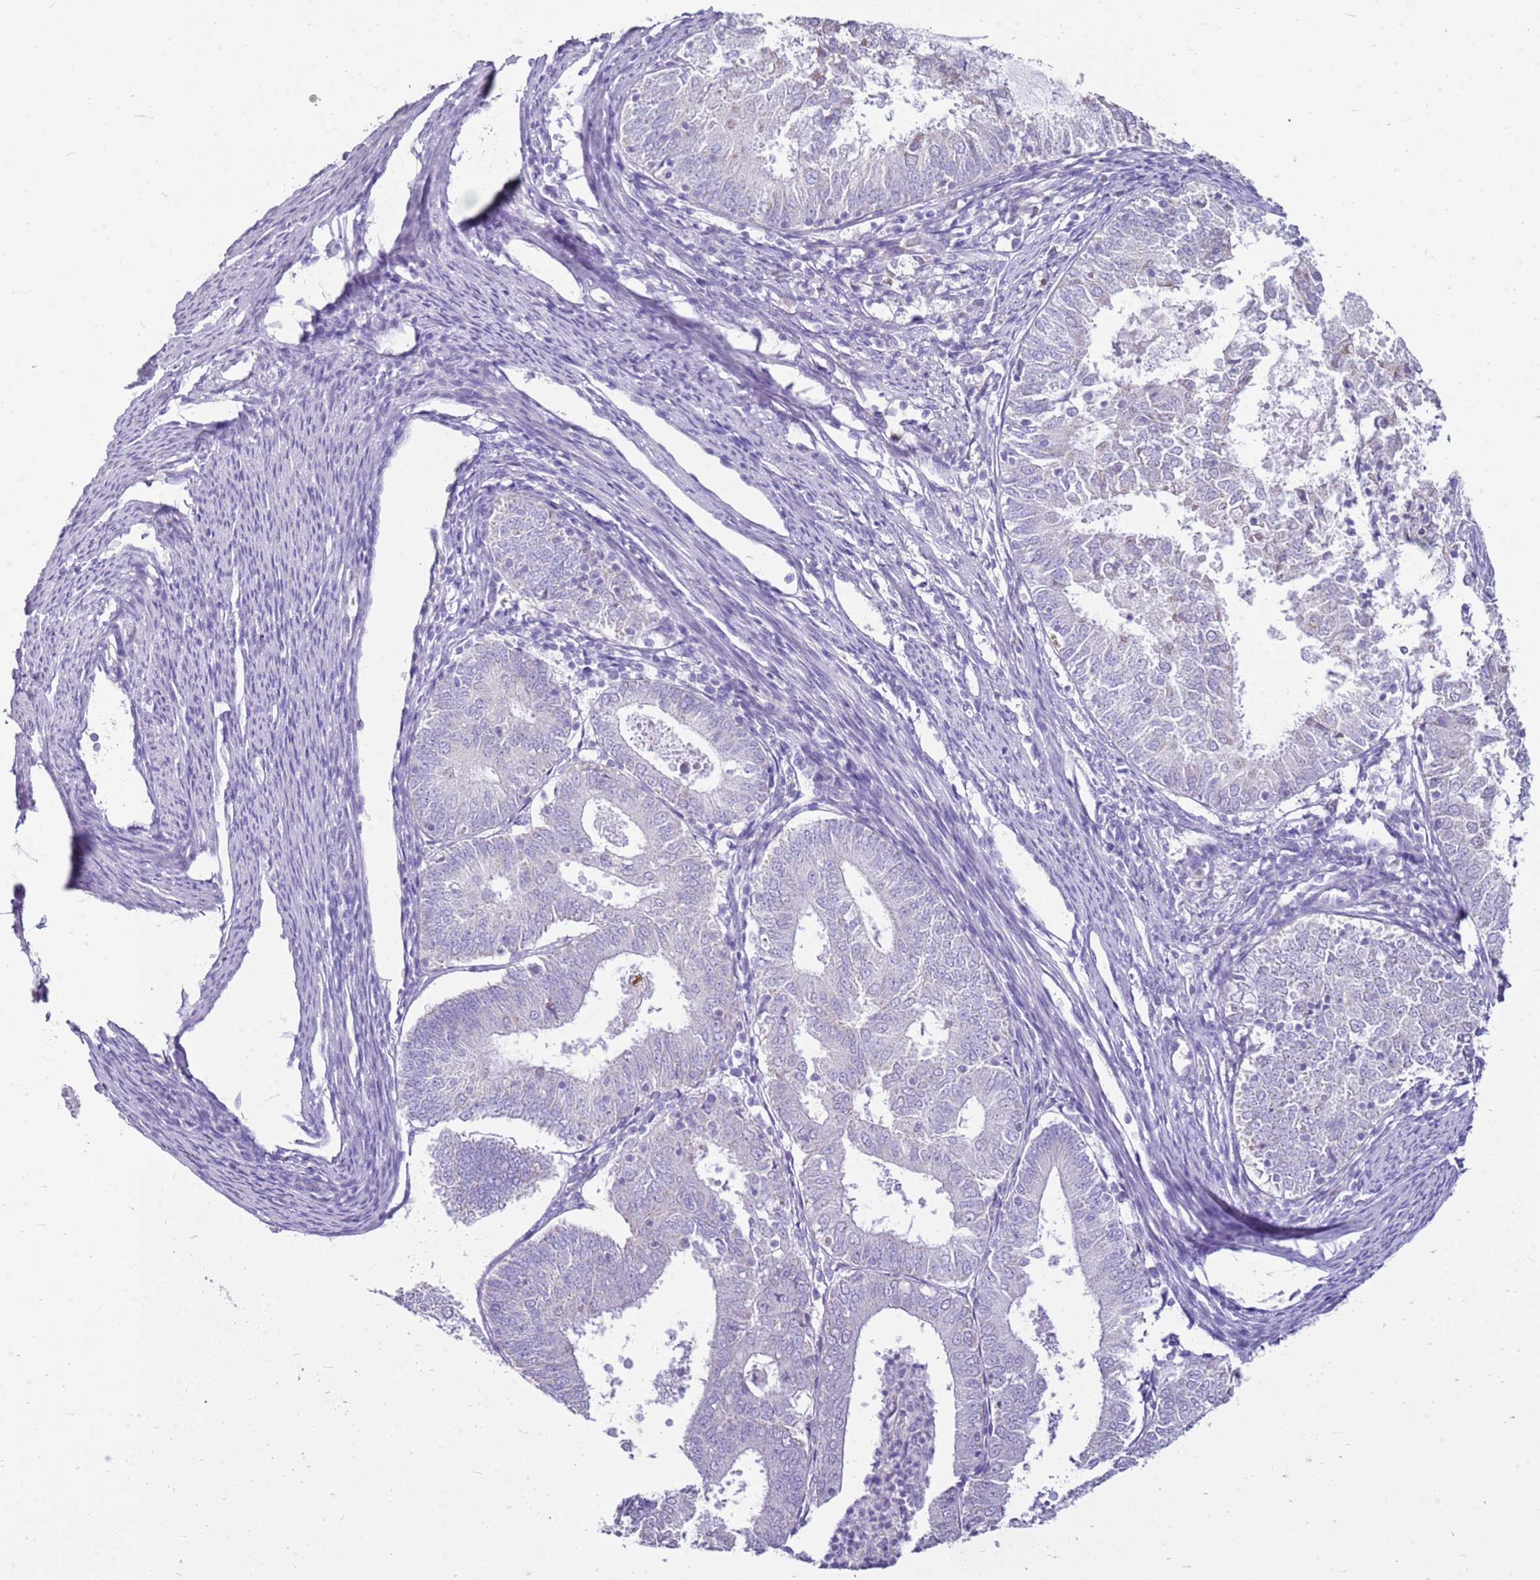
{"staining": {"intensity": "negative", "quantity": "none", "location": "none"}, "tissue": "endometrial cancer", "cell_type": "Tumor cells", "image_type": "cancer", "snomed": [{"axis": "morphology", "description": "Adenocarcinoma, NOS"}, {"axis": "topography", "description": "Endometrium"}], "caption": "This is a micrograph of immunohistochemistry (IHC) staining of endometrial adenocarcinoma, which shows no staining in tumor cells.", "gene": "FABP2", "patient": {"sex": "female", "age": 57}}